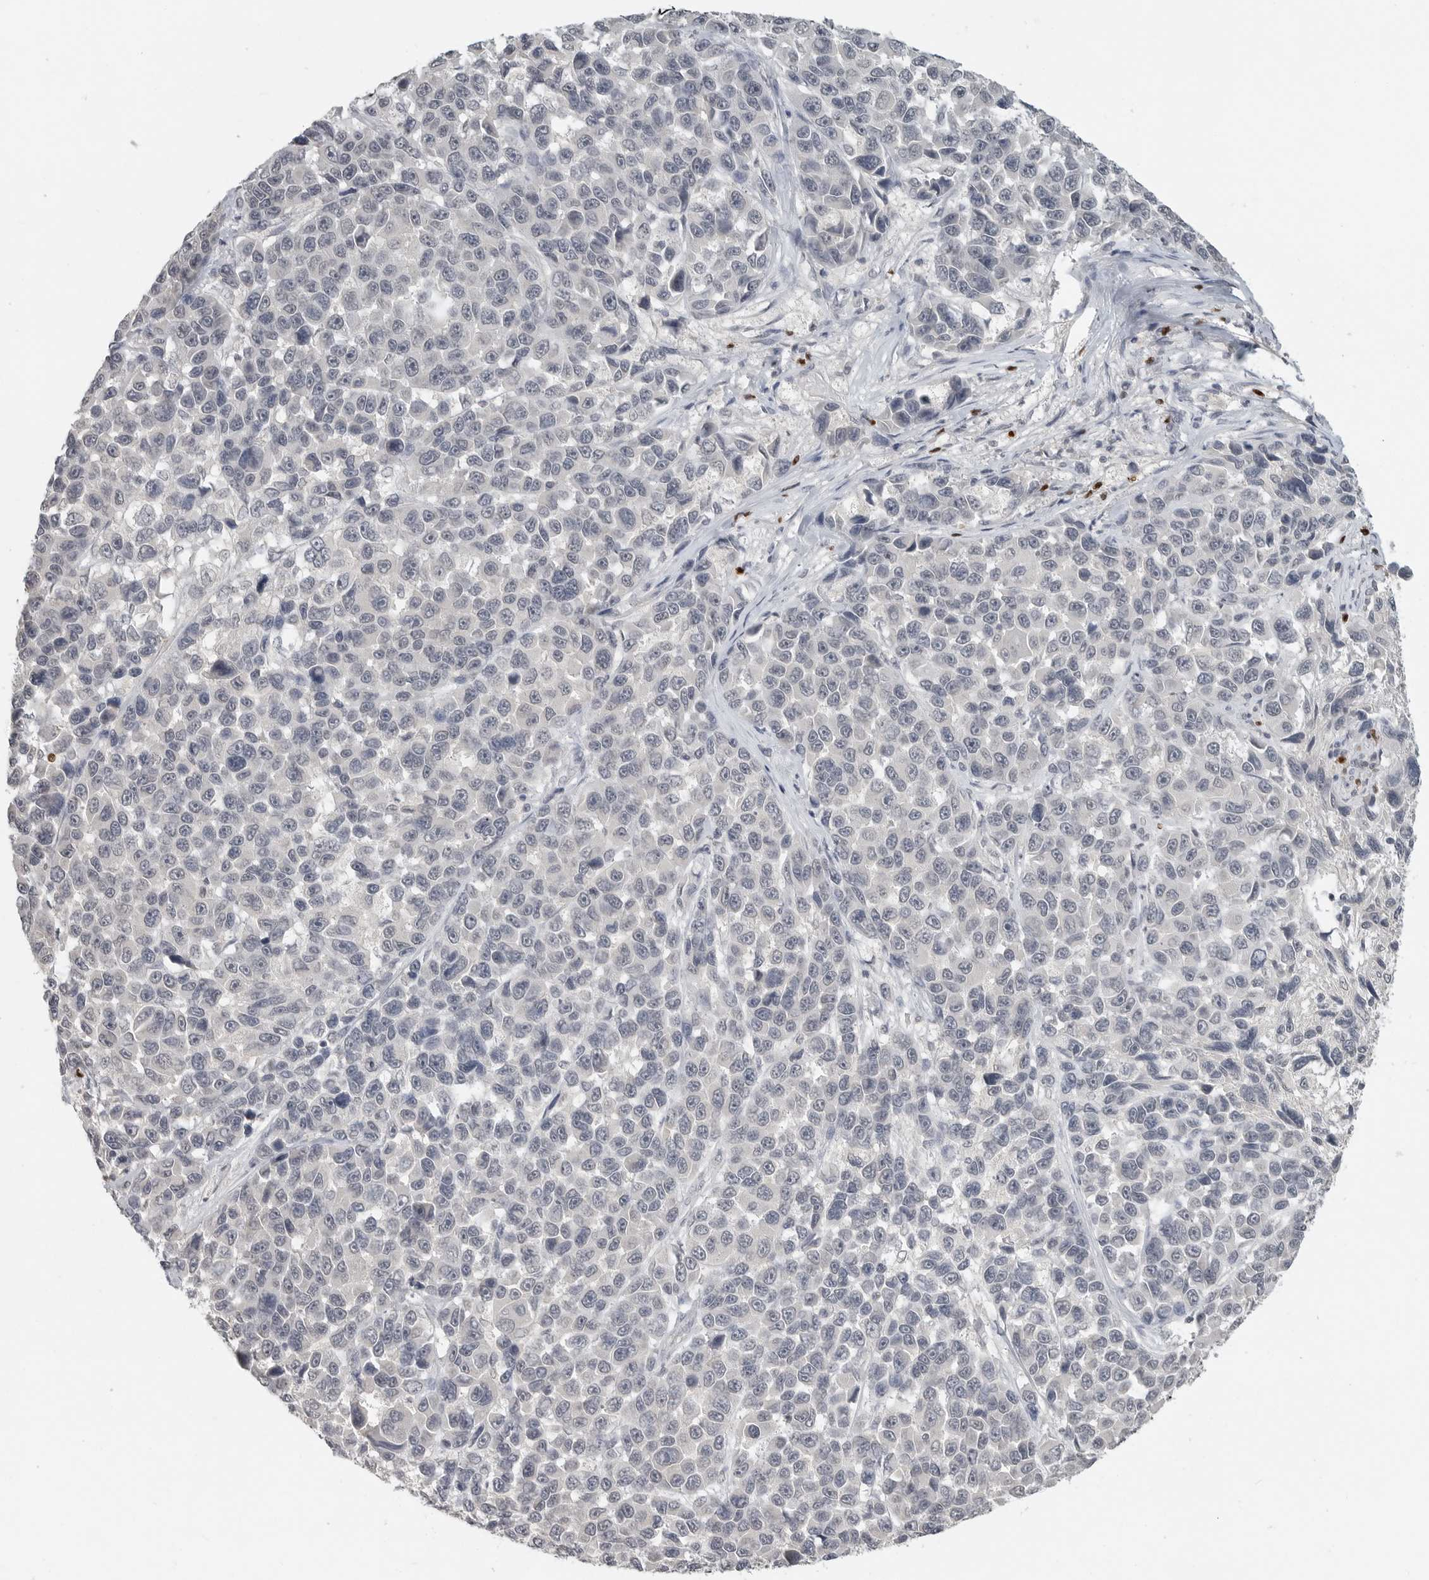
{"staining": {"intensity": "negative", "quantity": "none", "location": "none"}, "tissue": "melanoma", "cell_type": "Tumor cells", "image_type": "cancer", "snomed": [{"axis": "morphology", "description": "Malignant melanoma, NOS"}, {"axis": "topography", "description": "Skin"}], "caption": "High power microscopy histopathology image of an immunohistochemistry (IHC) micrograph of melanoma, revealing no significant staining in tumor cells. (Brightfield microscopy of DAB immunohistochemistry (IHC) at high magnification).", "gene": "FOXP3", "patient": {"sex": "male", "age": 53}}